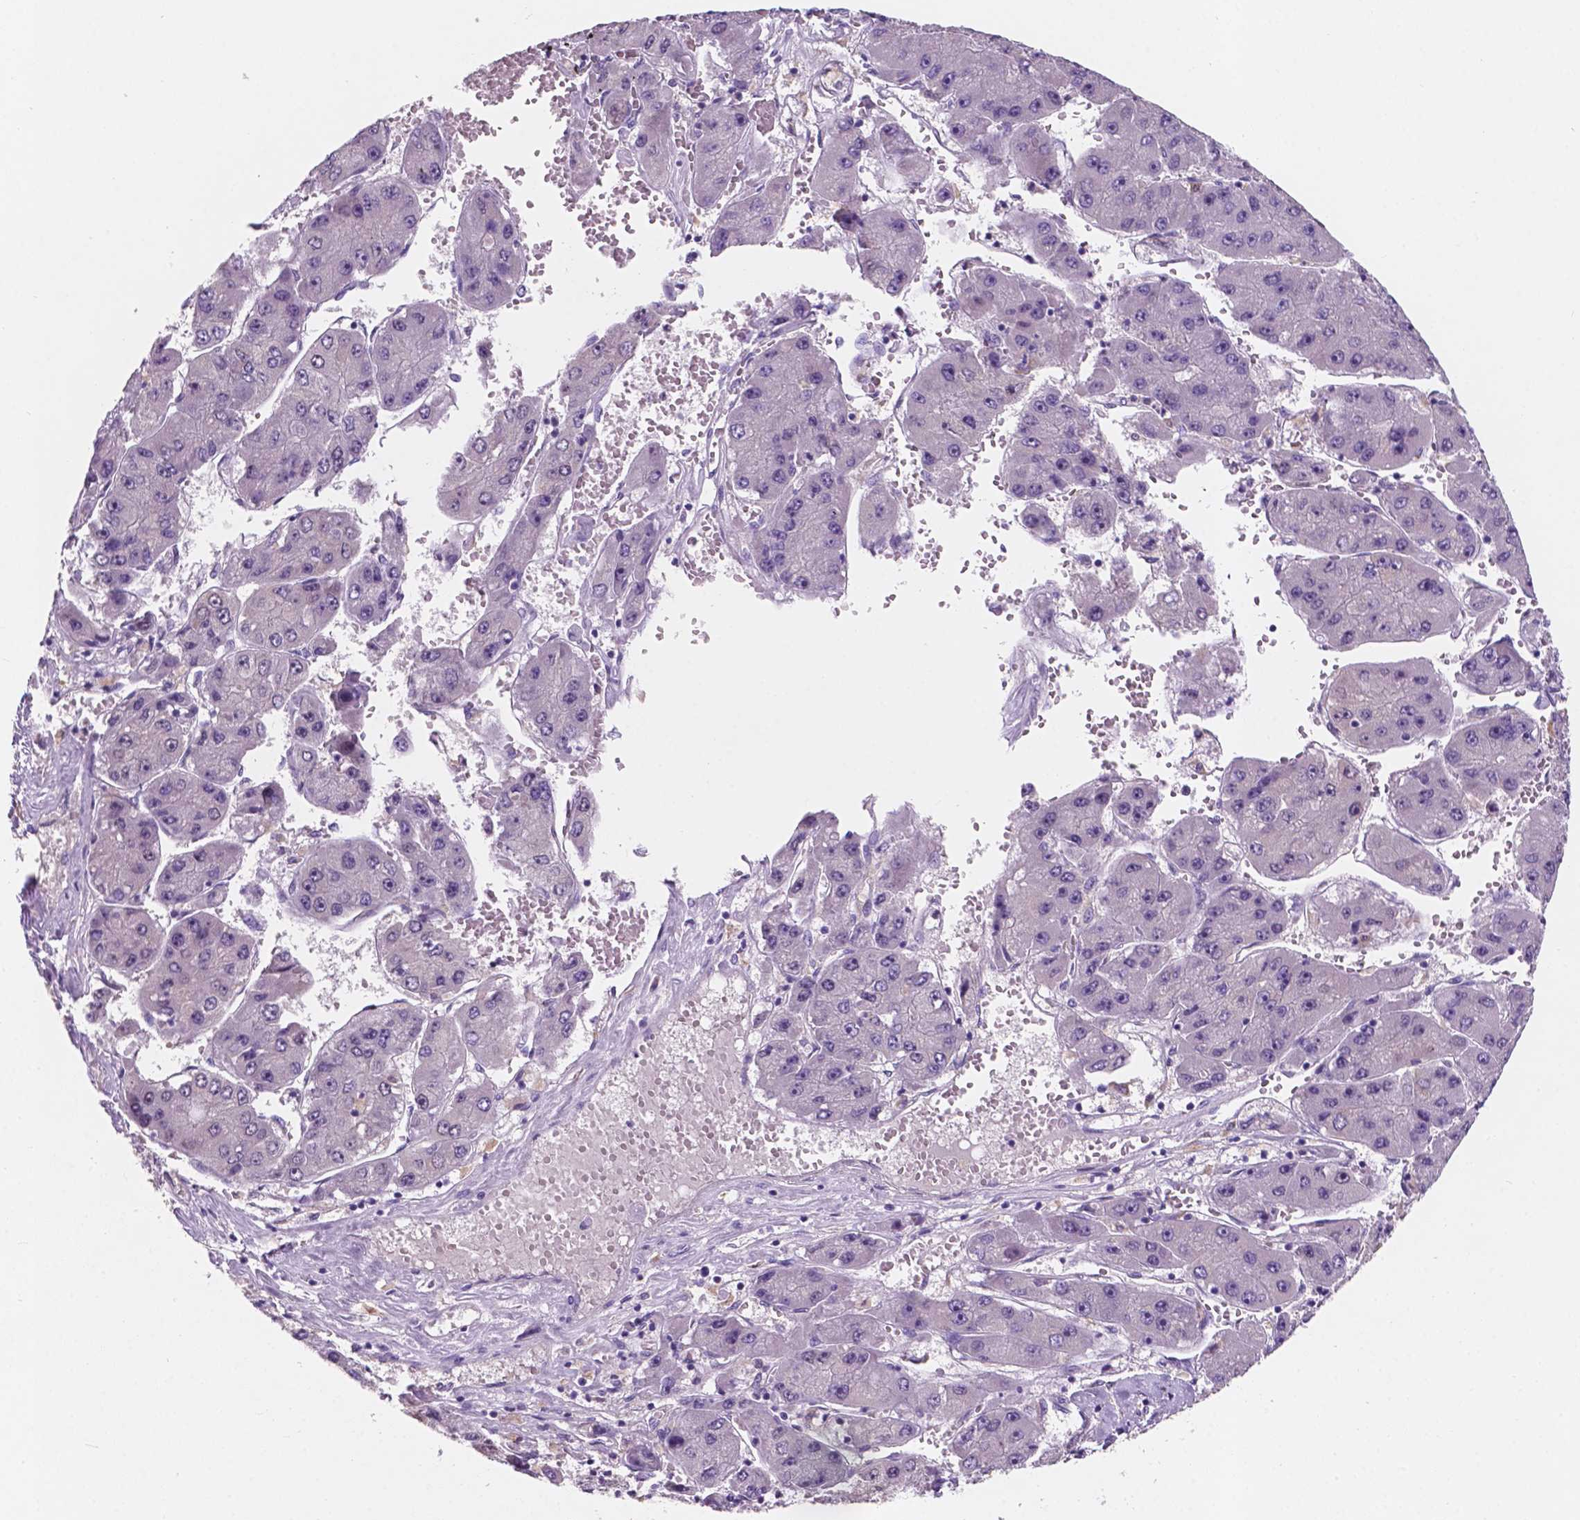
{"staining": {"intensity": "negative", "quantity": "none", "location": "none"}, "tissue": "liver cancer", "cell_type": "Tumor cells", "image_type": "cancer", "snomed": [{"axis": "morphology", "description": "Carcinoma, Hepatocellular, NOS"}, {"axis": "topography", "description": "Liver"}], "caption": "This is an IHC histopathology image of human liver cancer. There is no positivity in tumor cells.", "gene": "IREB2", "patient": {"sex": "female", "age": 61}}